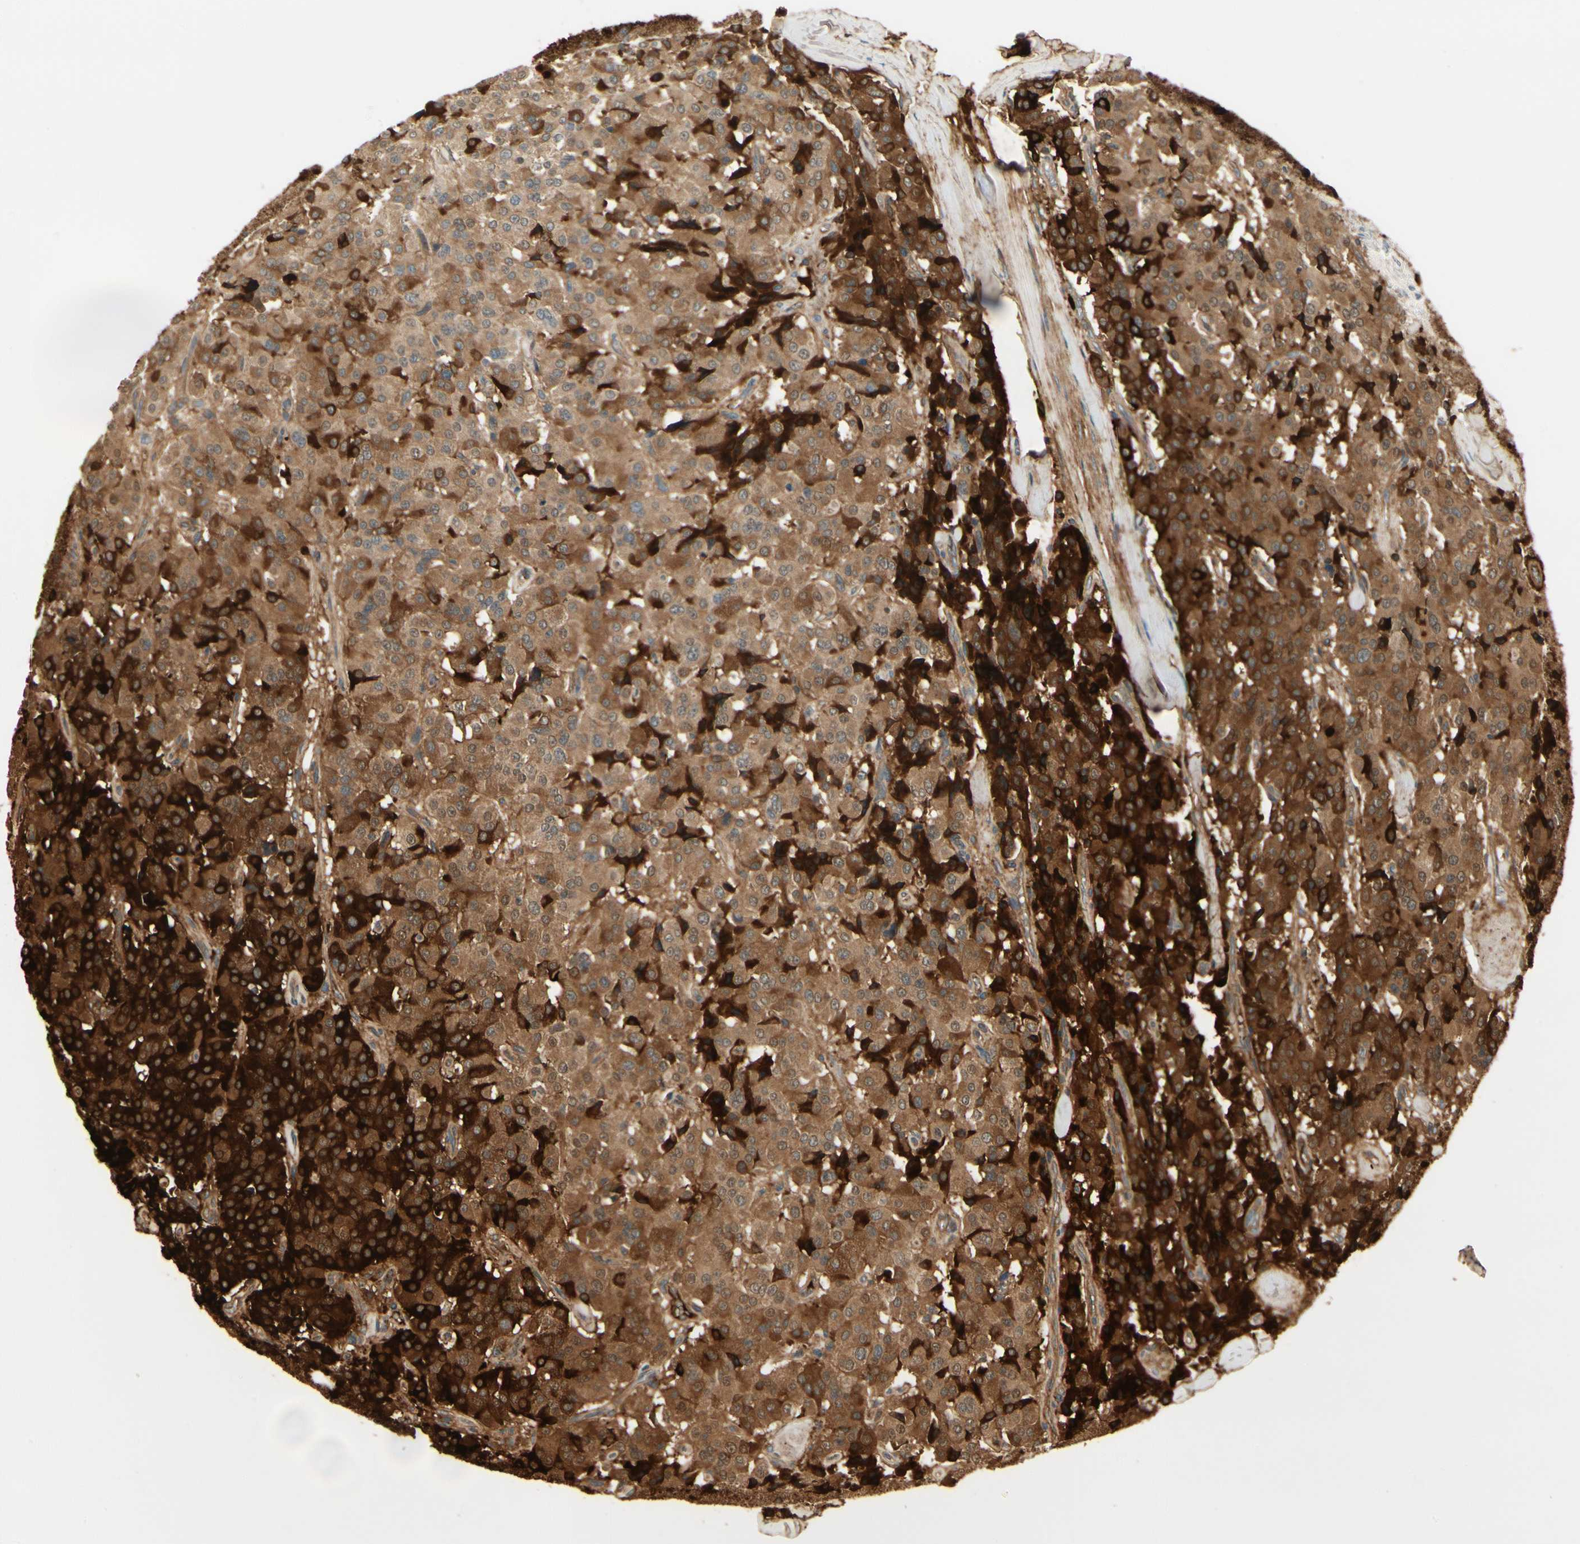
{"staining": {"intensity": "strong", "quantity": ">75%", "location": "cytoplasmic/membranous"}, "tissue": "carcinoid", "cell_type": "Tumor cells", "image_type": "cancer", "snomed": [{"axis": "morphology", "description": "Carcinoid, malignant, NOS"}, {"axis": "topography", "description": "Lung"}], "caption": "Immunohistochemistry (IHC) (DAB (3,3'-diaminobenzidine)) staining of malignant carcinoid shows strong cytoplasmic/membranous protein expression in approximately >75% of tumor cells.", "gene": "EPHB3", "patient": {"sex": "male", "age": 30}}